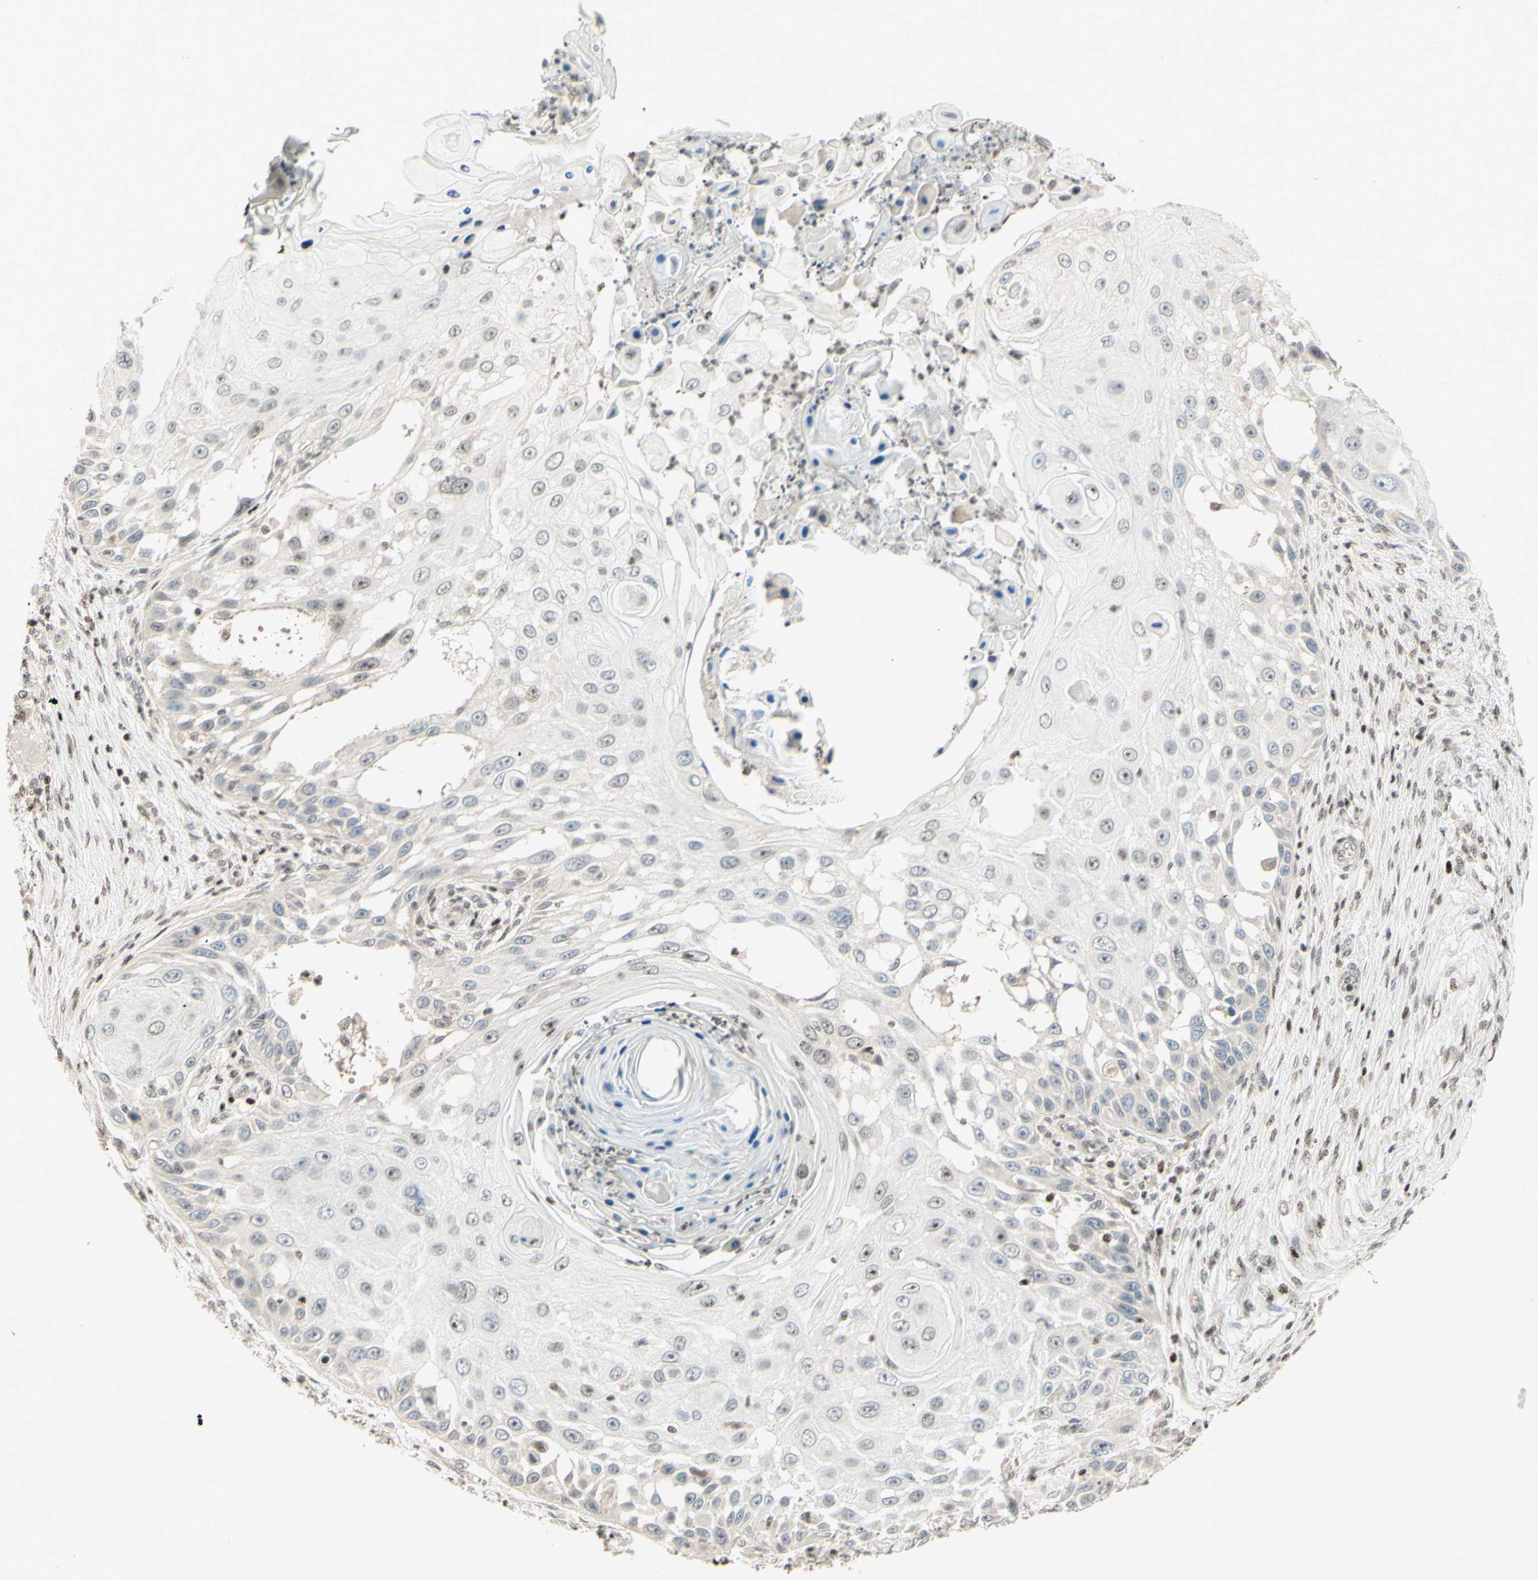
{"staining": {"intensity": "negative", "quantity": "none", "location": "none"}, "tissue": "skin cancer", "cell_type": "Tumor cells", "image_type": "cancer", "snomed": [{"axis": "morphology", "description": "Squamous cell carcinoma, NOS"}, {"axis": "topography", "description": "Skin"}], "caption": "A photomicrograph of human skin cancer (squamous cell carcinoma) is negative for staining in tumor cells.", "gene": "CDKL5", "patient": {"sex": "female", "age": 44}}